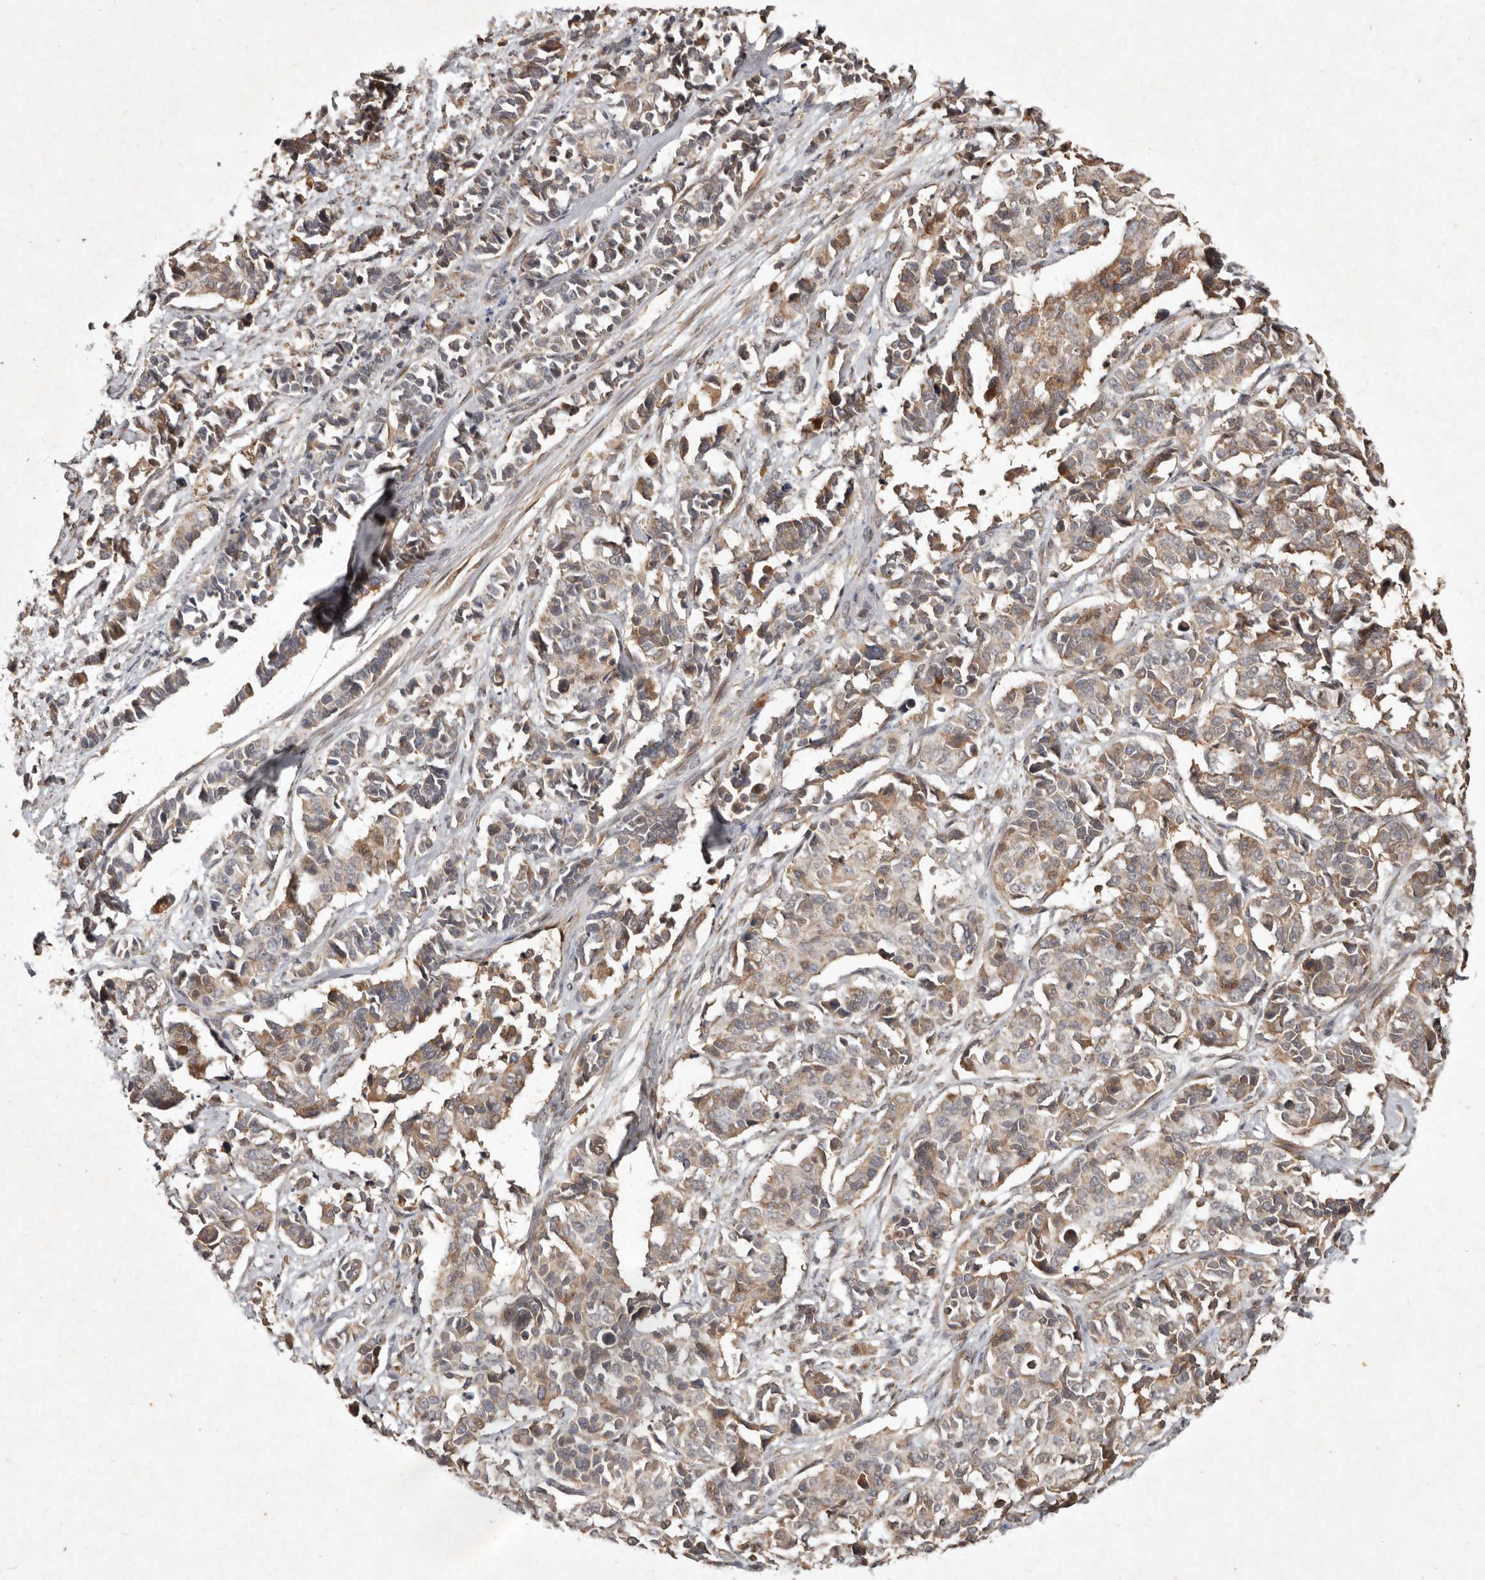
{"staining": {"intensity": "moderate", "quantity": "25%-75%", "location": "cytoplasmic/membranous"}, "tissue": "cervical cancer", "cell_type": "Tumor cells", "image_type": "cancer", "snomed": [{"axis": "morphology", "description": "Normal tissue, NOS"}, {"axis": "morphology", "description": "Squamous cell carcinoma, NOS"}, {"axis": "topography", "description": "Cervix"}], "caption": "Squamous cell carcinoma (cervical) tissue demonstrates moderate cytoplasmic/membranous expression in approximately 25%-75% of tumor cells, visualized by immunohistochemistry. (Stains: DAB (3,3'-diaminobenzidine) in brown, nuclei in blue, Microscopy: brightfield microscopy at high magnification).", "gene": "SEMA3A", "patient": {"sex": "female", "age": 35}}